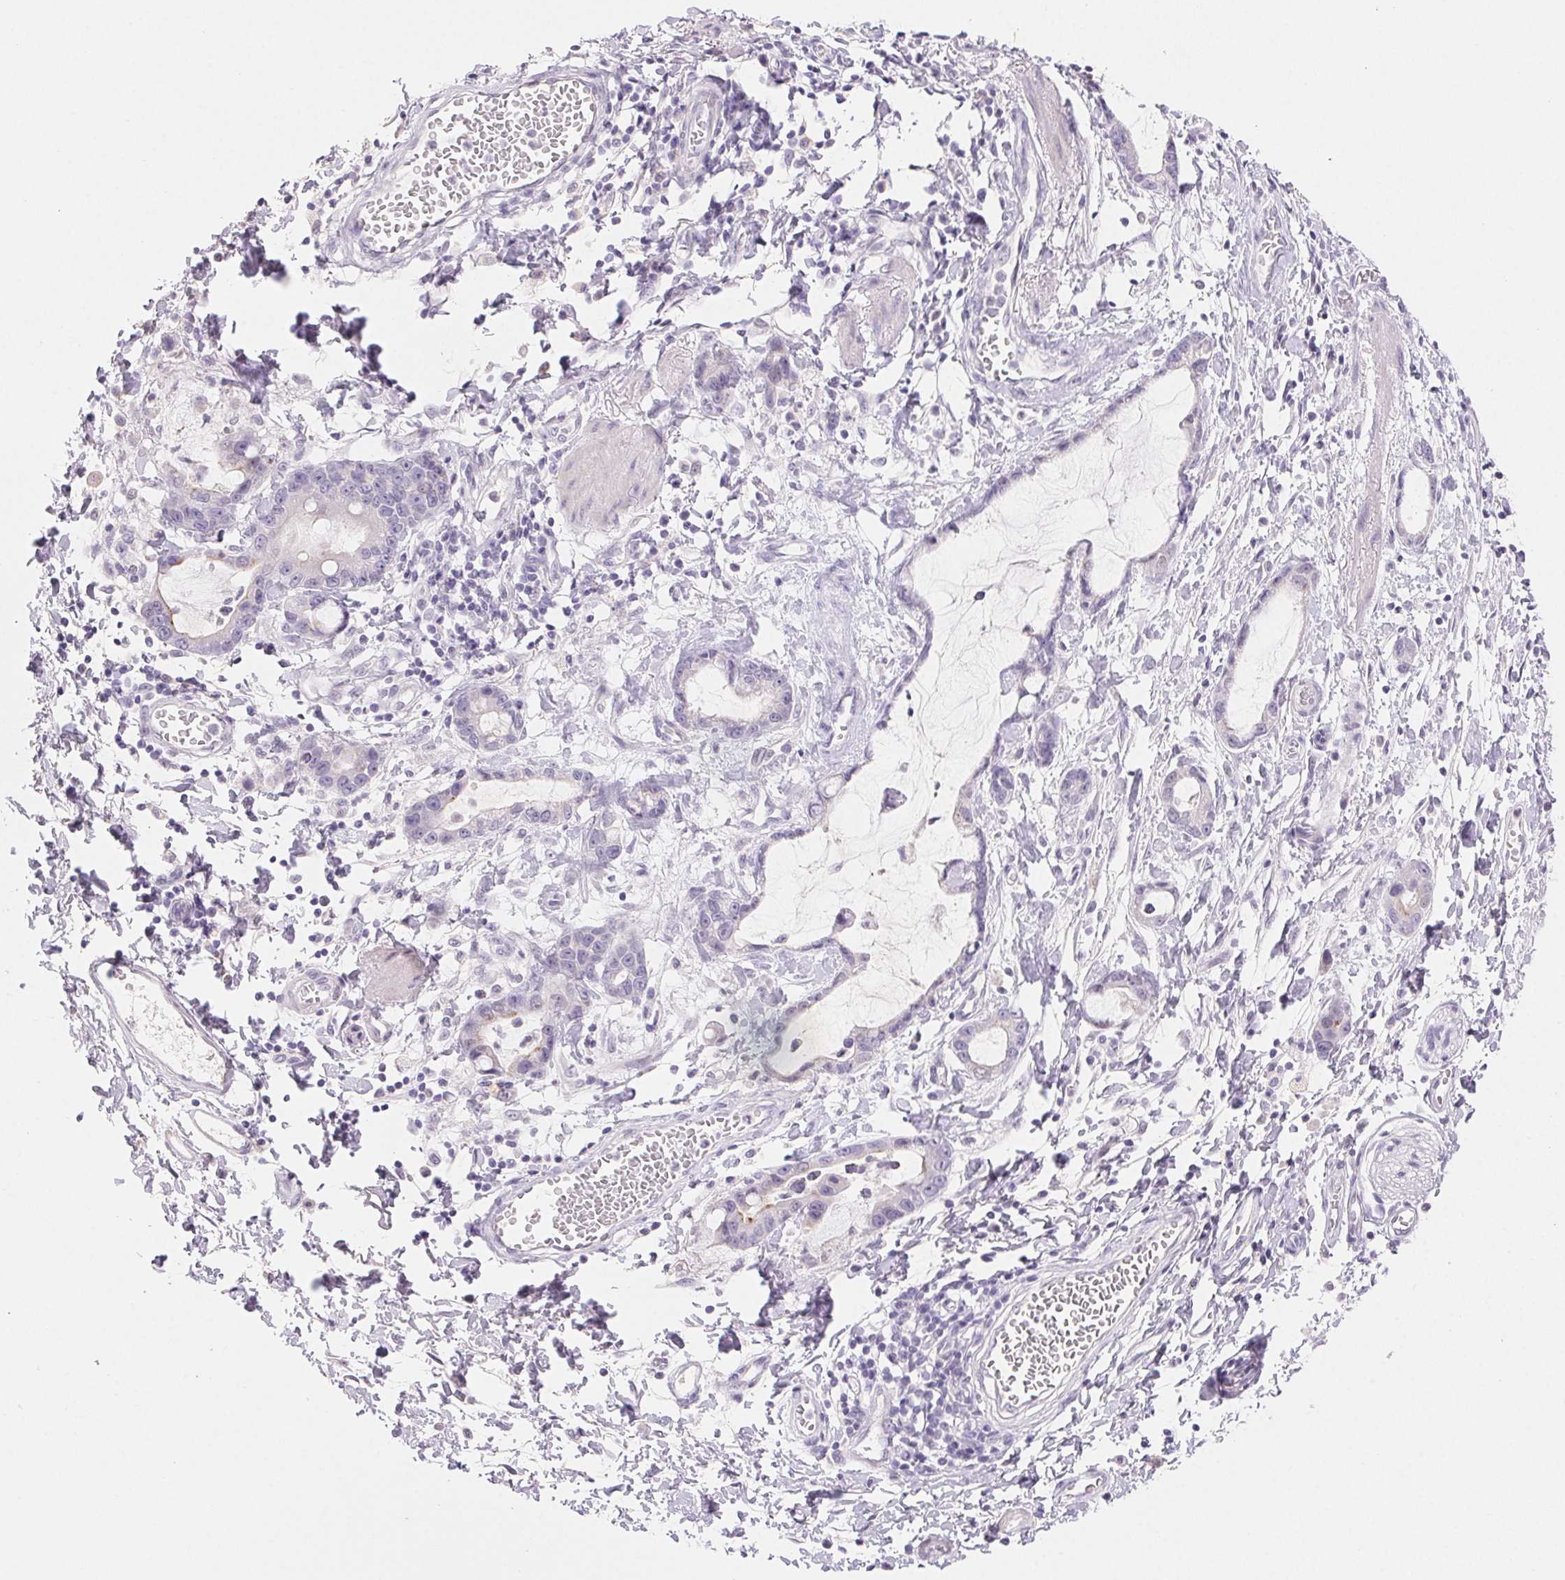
{"staining": {"intensity": "negative", "quantity": "none", "location": "none"}, "tissue": "stomach cancer", "cell_type": "Tumor cells", "image_type": "cancer", "snomed": [{"axis": "morphology", "description": "Adenocarcinoma, NOS"}, {"axis": "topography", "description": "Stomach"}], "caption": "Stomach cancer was stained to show a protein in brown. There is no significant expression in tumor cells.", "gene": "BPIFB2", "patient": {"sex": "male", "age": 55}}